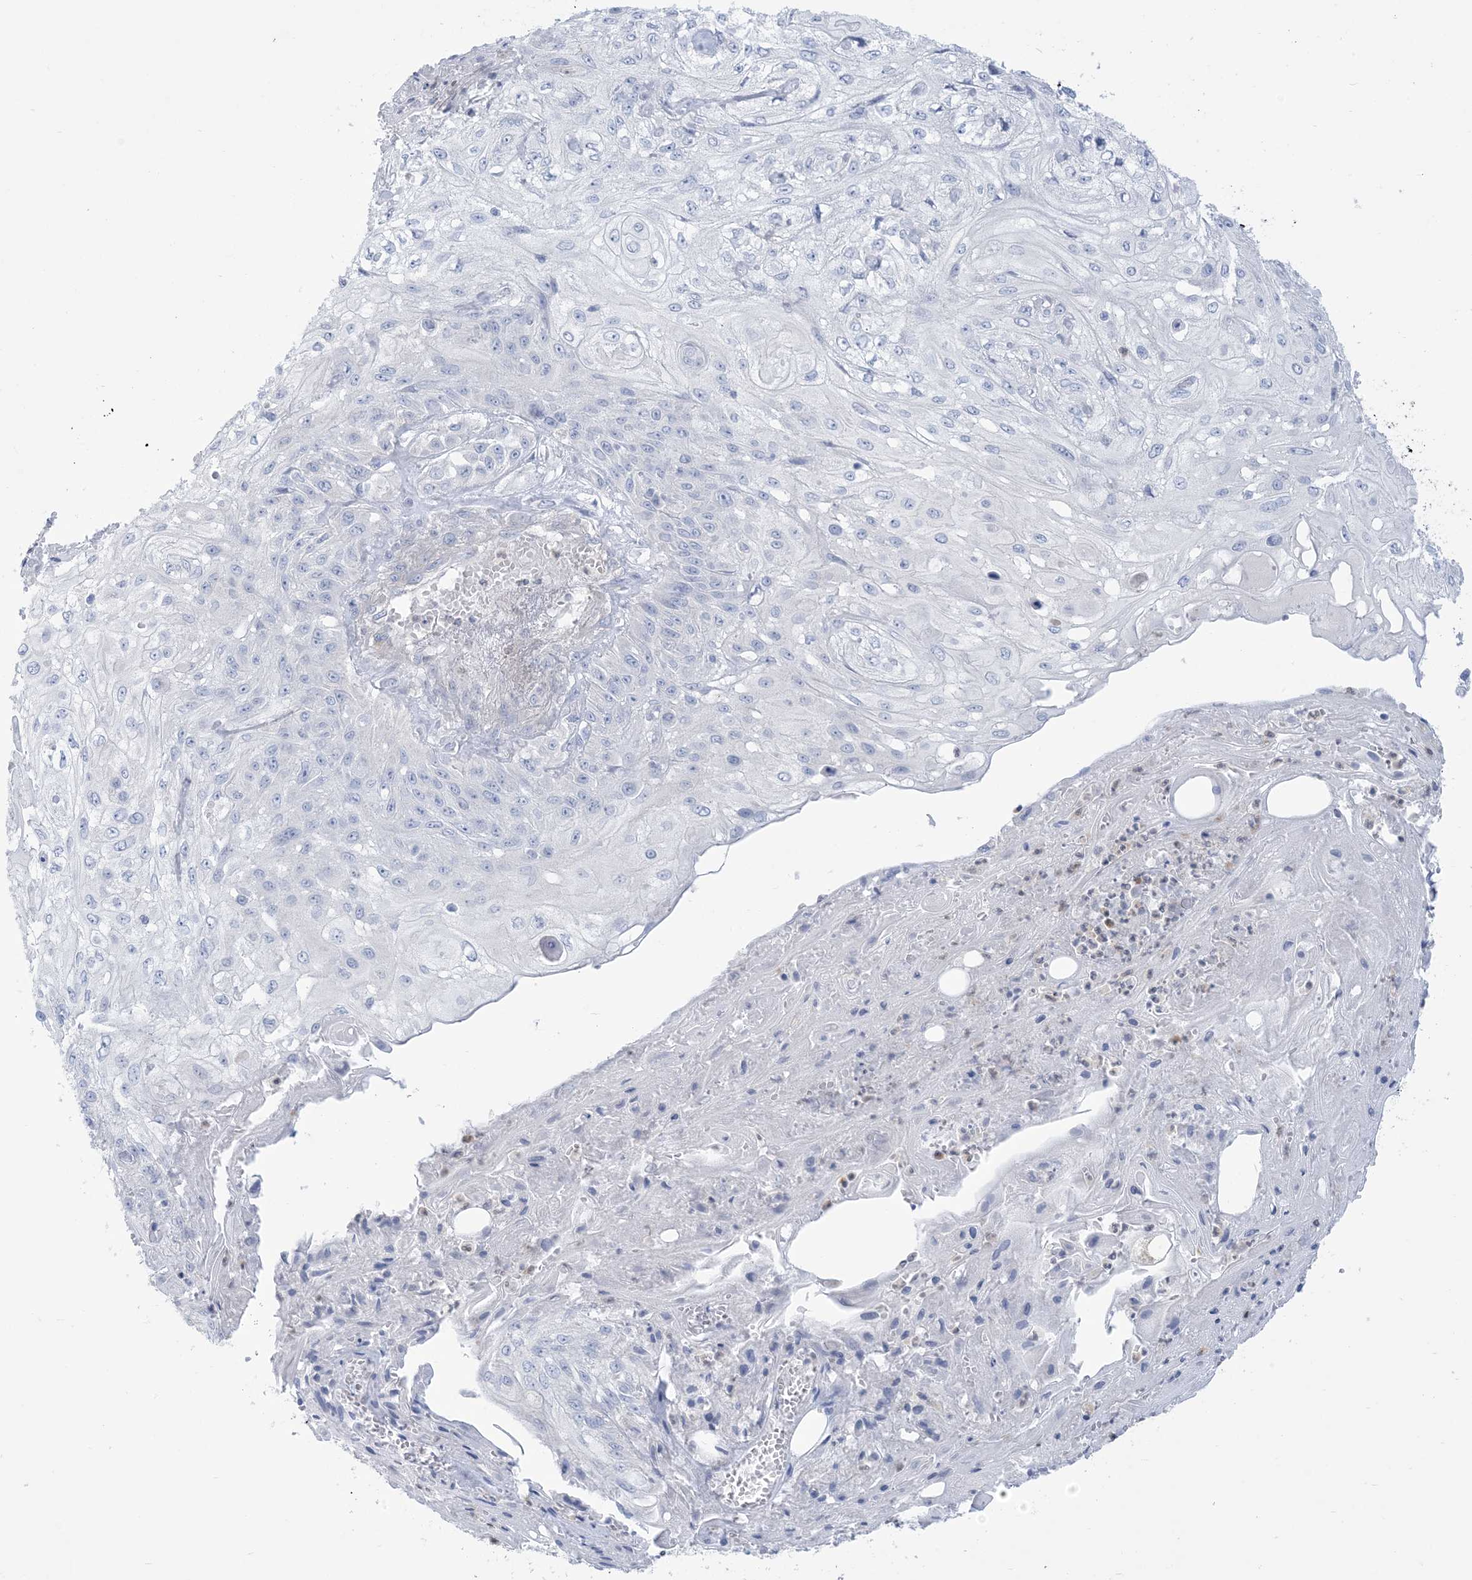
{"staining": {"intensity": "negative", "quantity": "none", "location": "none"}, "tissue": "skin cancer", "cell_type": "Tumor cells", "image_type": "cancer", "snomed": [{"axis": "morphology", "description": "Squamous cell carcinoma, NOS"}, {"axis": "morphology", "description": "Squamous cell carcinoma, metastatic, NOS"}, {"axis": "topography", "description": "Skin"}, {"axis": "topography", "description": "Lymph node"}], "caption": "Human skin cancer stained for a protein using IHC exhibits no positivity in tumor cells.", "gene": "MTHFD2L", "patient": {"sex": "male", "age": 75}}